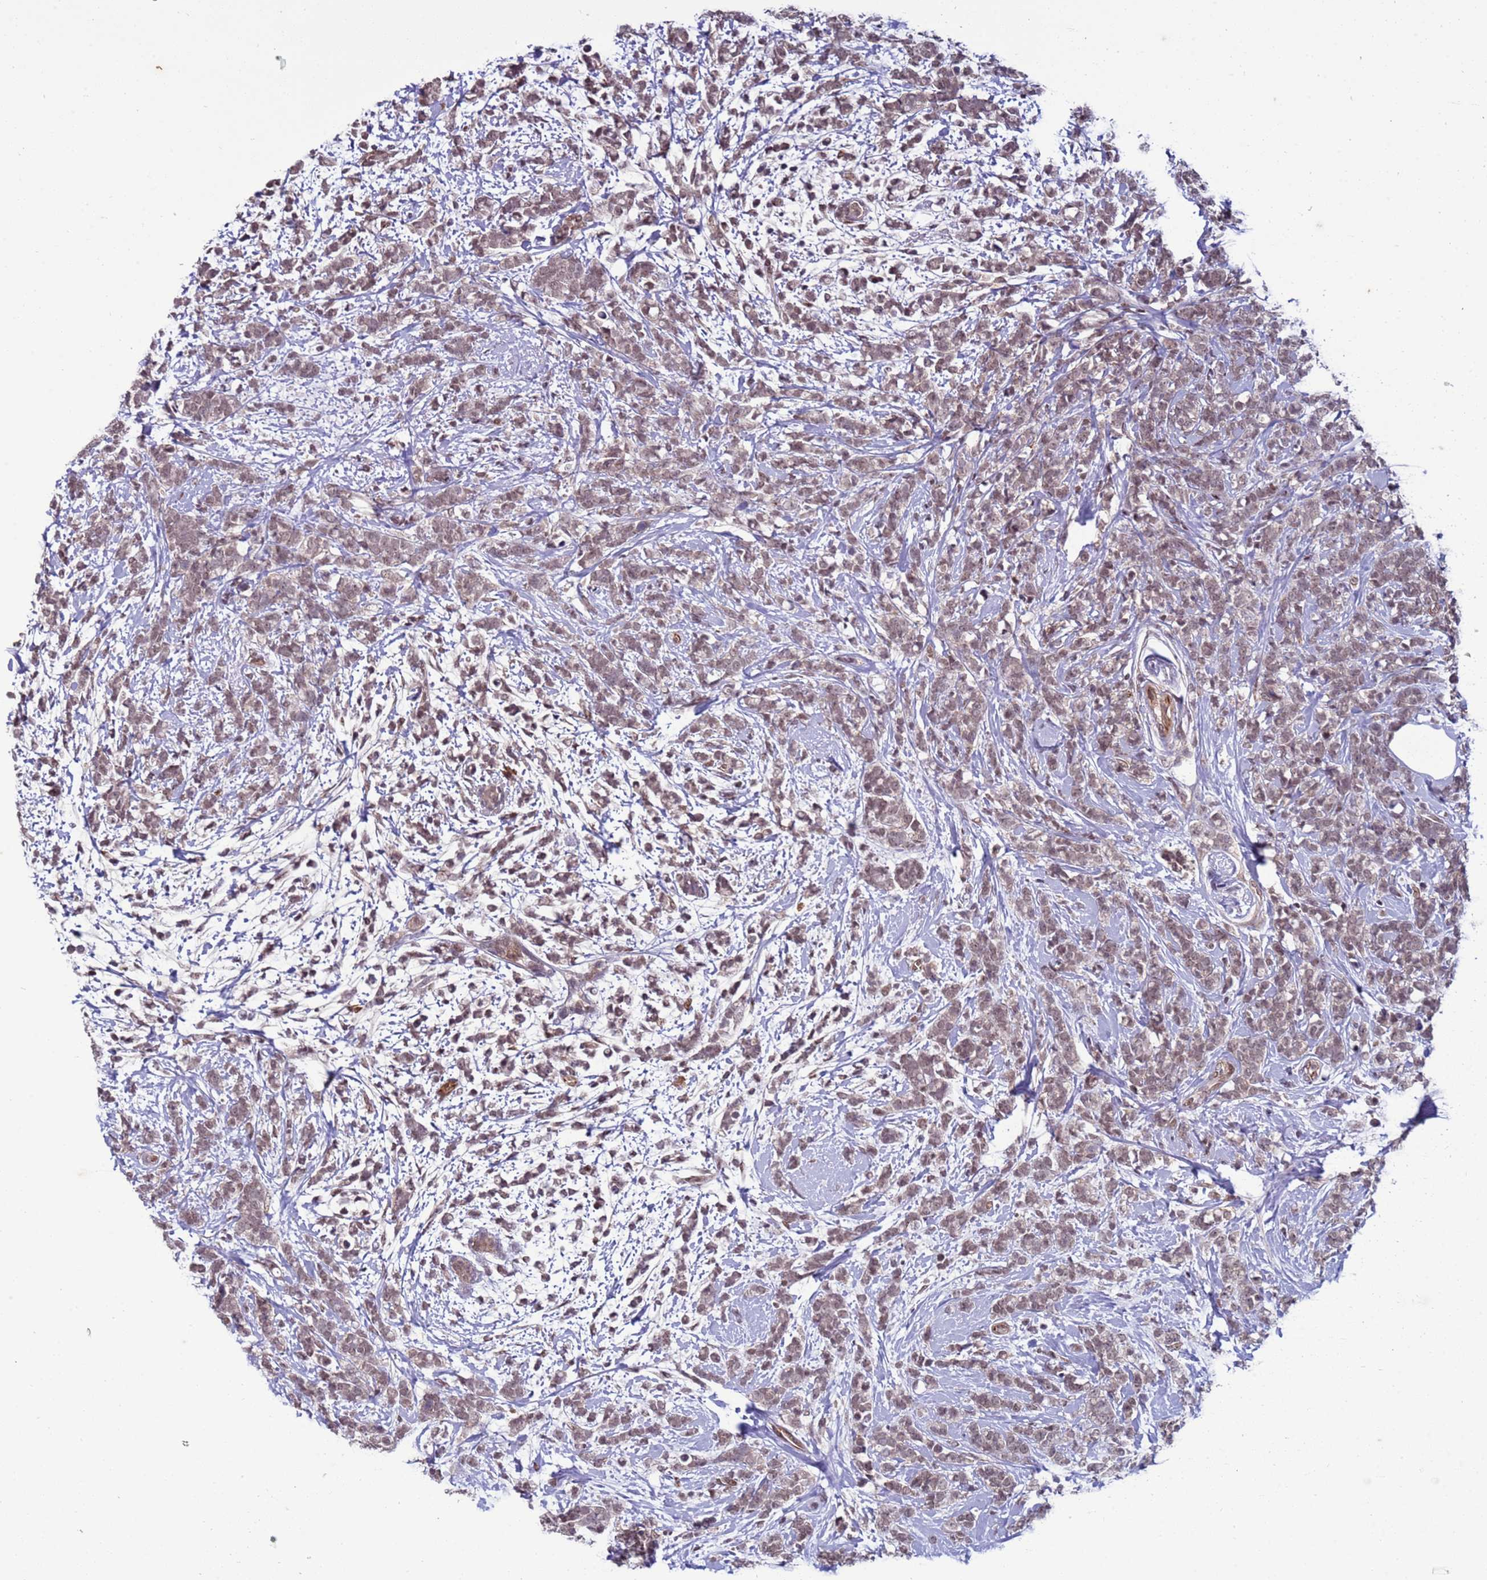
{"staining": {"intensity": "weak", "quantity": ">75%", "location": "nuclear"}, "tissue": "breast cancer", "cell_type": "Tumor cells", "image_type": "cancer", "snomed": [{"axis": "morphology", "description": "Lobular carcinoma"}, {"axis": "topography", "description": "Breast"}], "caption": "Breast cancer (lobular carcinoma) stained for a protein (brown) displays weak nuclear positive expression in about >75% of tumor cells.", "gene": "SHC3", "patient": {"sex": "female", "age": 58}}